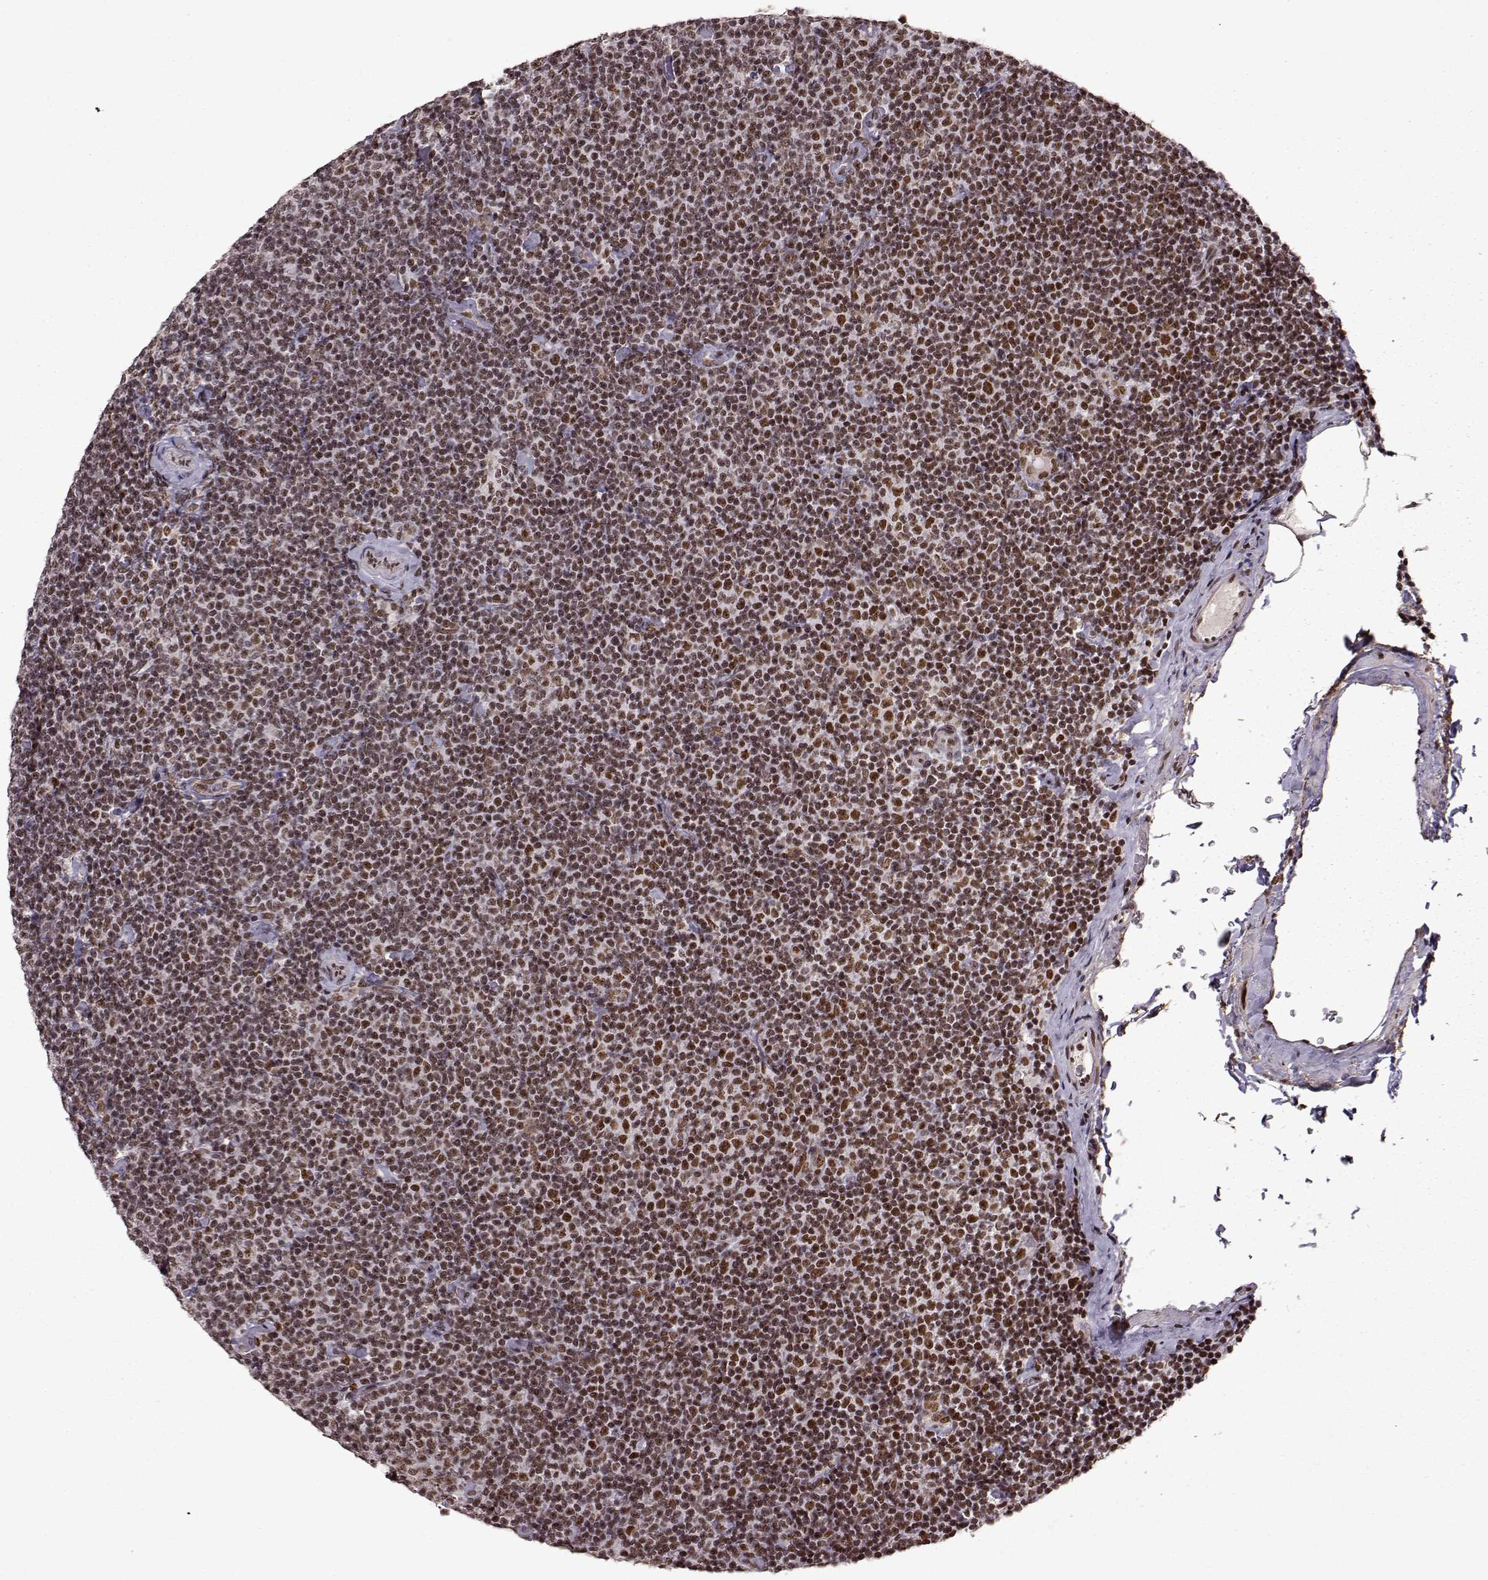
{"staining": {"intensity": "moderate", "quantity": ">75%", "location": "nuclear"}, "tissue": "lymphoma", "cell_type": "Tumor cells", "image_type": "cancer", "snomed": [{"axis": "morphology", "description": "Malignant lymphoma, non-Hodgkin's type, Low grade"}, {"axis": "topography", "description": "Lymph node"}], "caption": "Lymphoma was stained to show a protein in brown. There is medium levels of moderate nuclear staining in approximately >75% of tumor cells.", "gene": "RRAGD", "patient": {"sex": "male", "age": 81}}